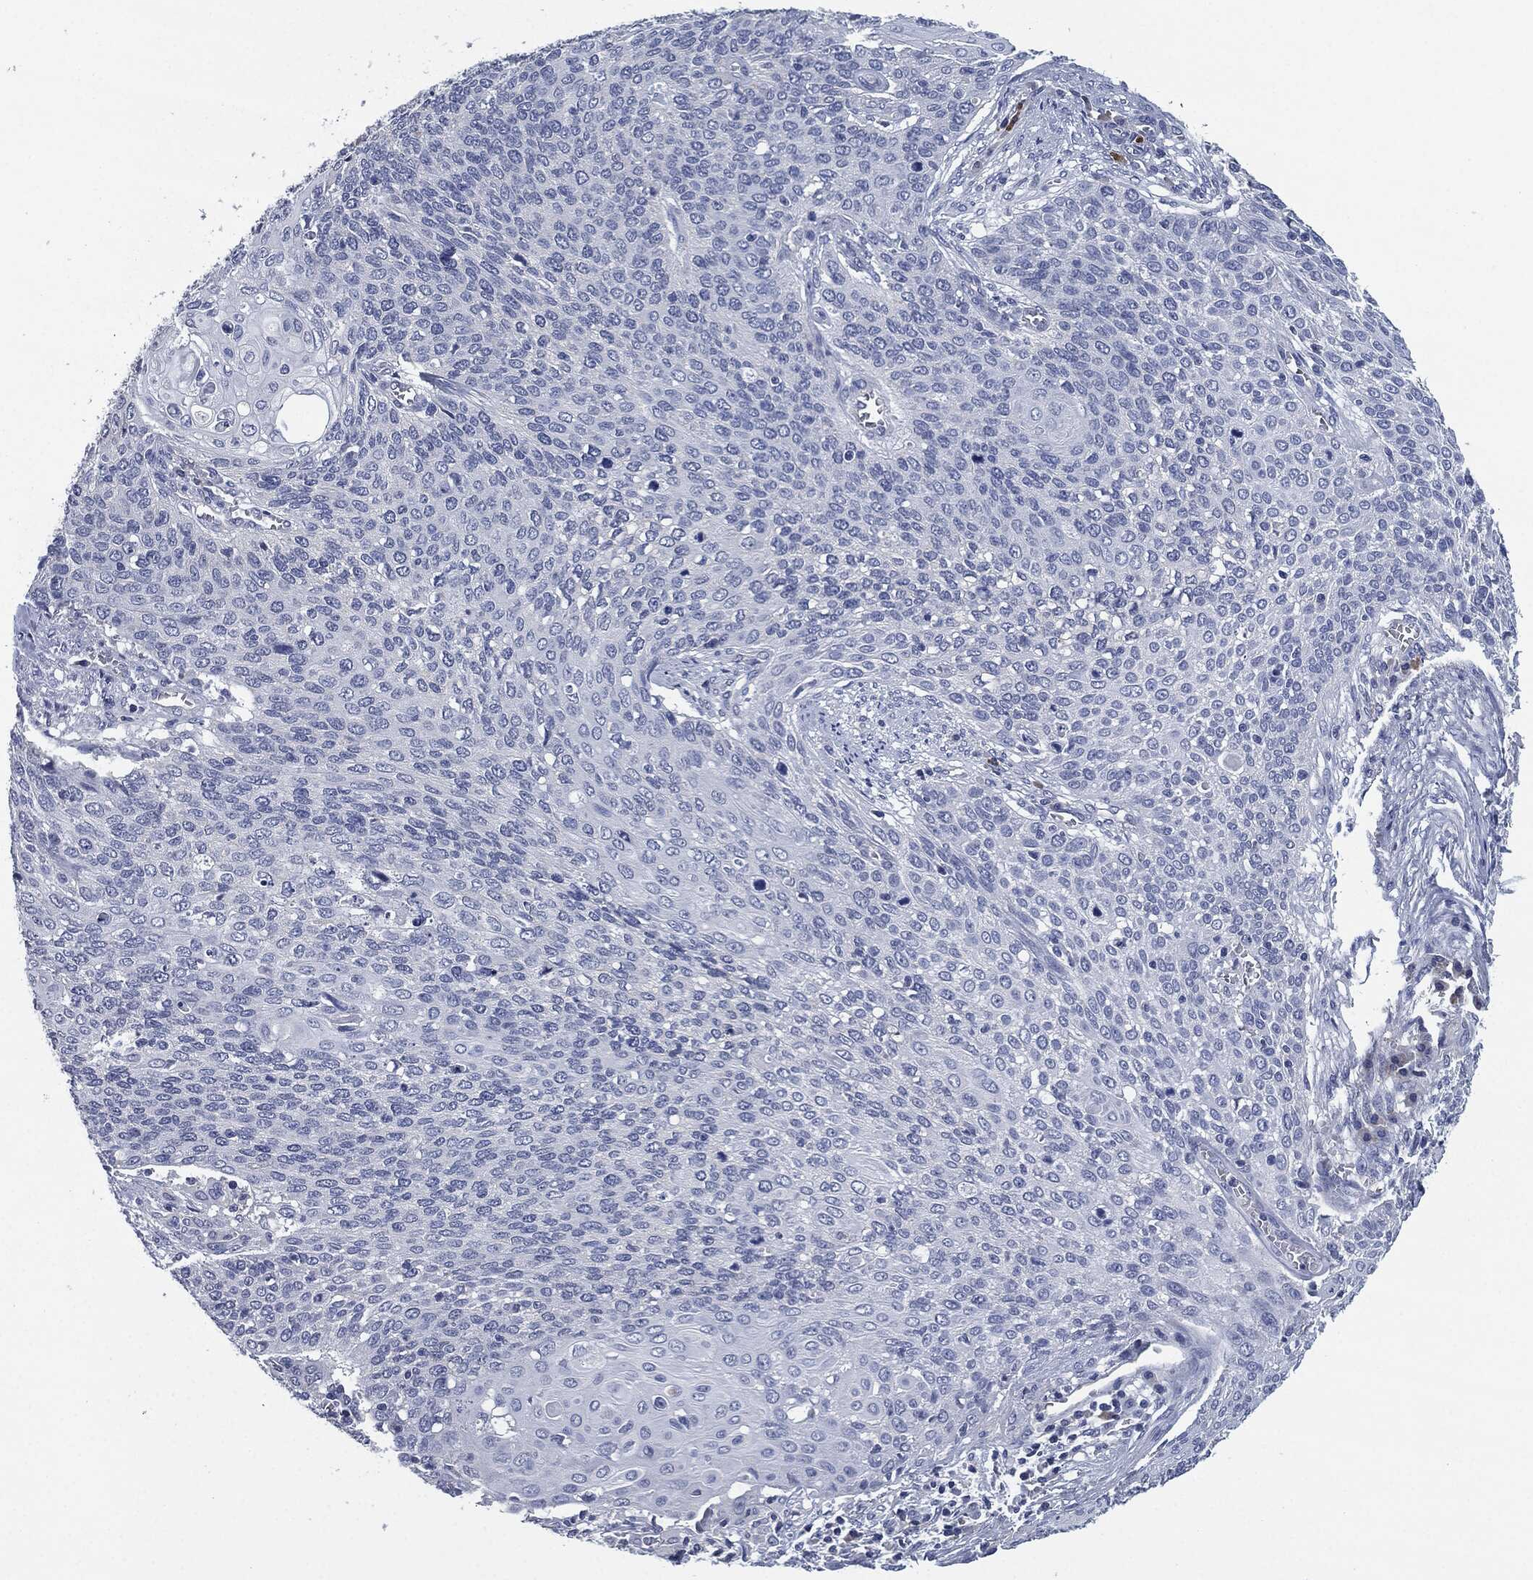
{"staining": {"intensity": "negative", "quantity": "none", "location": "none"}, "tissue": "cervical cancer", "cell_type": "Tumor cells", "image_type": "cancer", "snomed": [{"axis": "morphology", "description": "Squamous cell carcinoma, NOS"}, {"axis": "topography", "description": "Cervix"}], "caption": "Immunohistochemistry (IHC) image of human cervical cancer (squamous cell carcinoma) stained for a protein (brown), which displays no staining in tumor cells.", "gene": "CD27", "patient": {"sex": "female", "age": 39}}